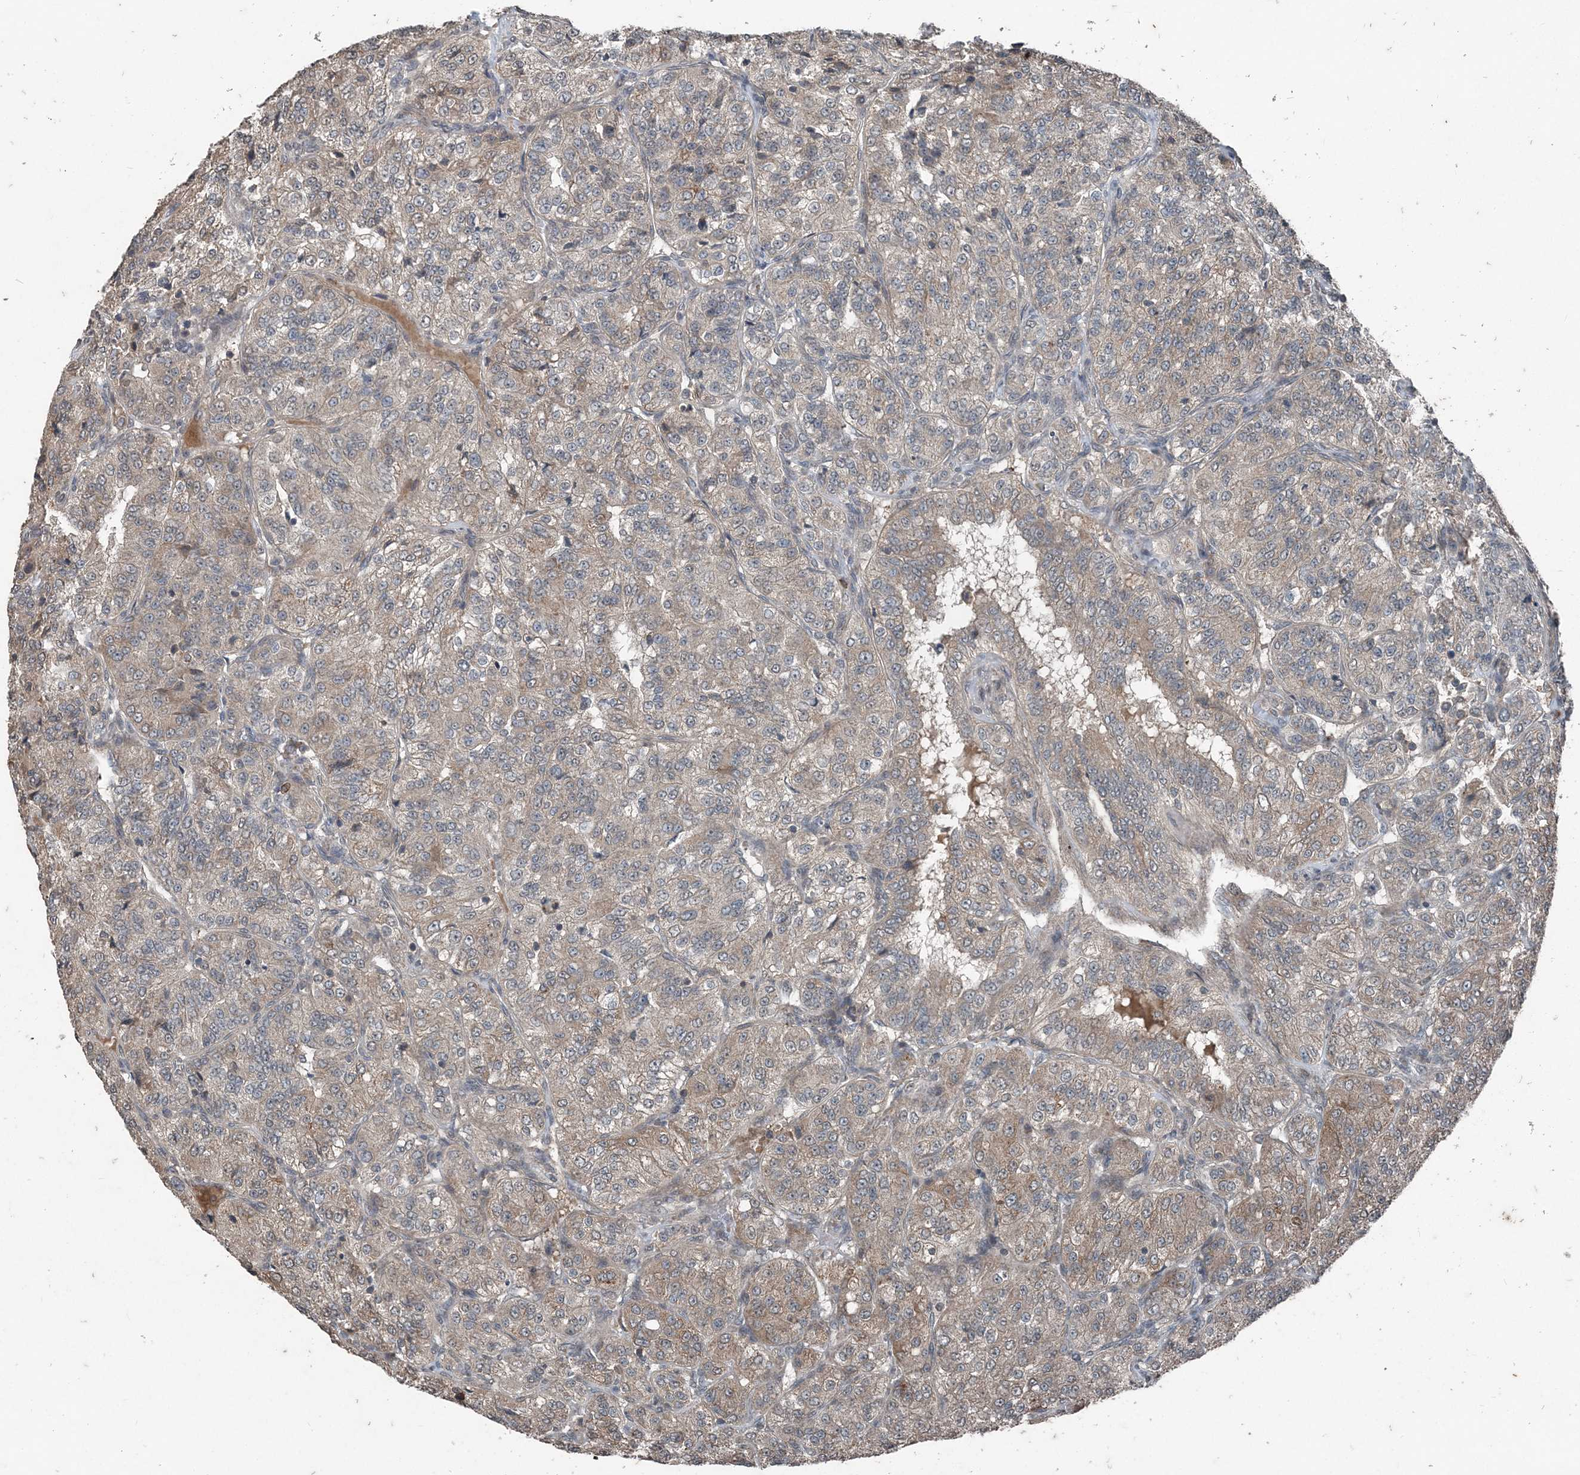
{"staining": {"intensity": "weak", "quantity": "25%-75%", "location": "cytoplasmic/membranous"}, "tissue": "renal cancer", "cell_type": "Tumor cells", "image_type": "cancer", "snomed": [{"axis": "morphology", "description": "Adenocarcinoma, NOS"}, {"axis": "topography", "description": "Kidney"}], "caption": "Adenocarcinoma (renal) tissue displays weak cytoplasmic/membranous positivity in approximately 25%-75% of tumor cells", "gene": "CFL1", "patient": {"sex": "female", "age": 63}}